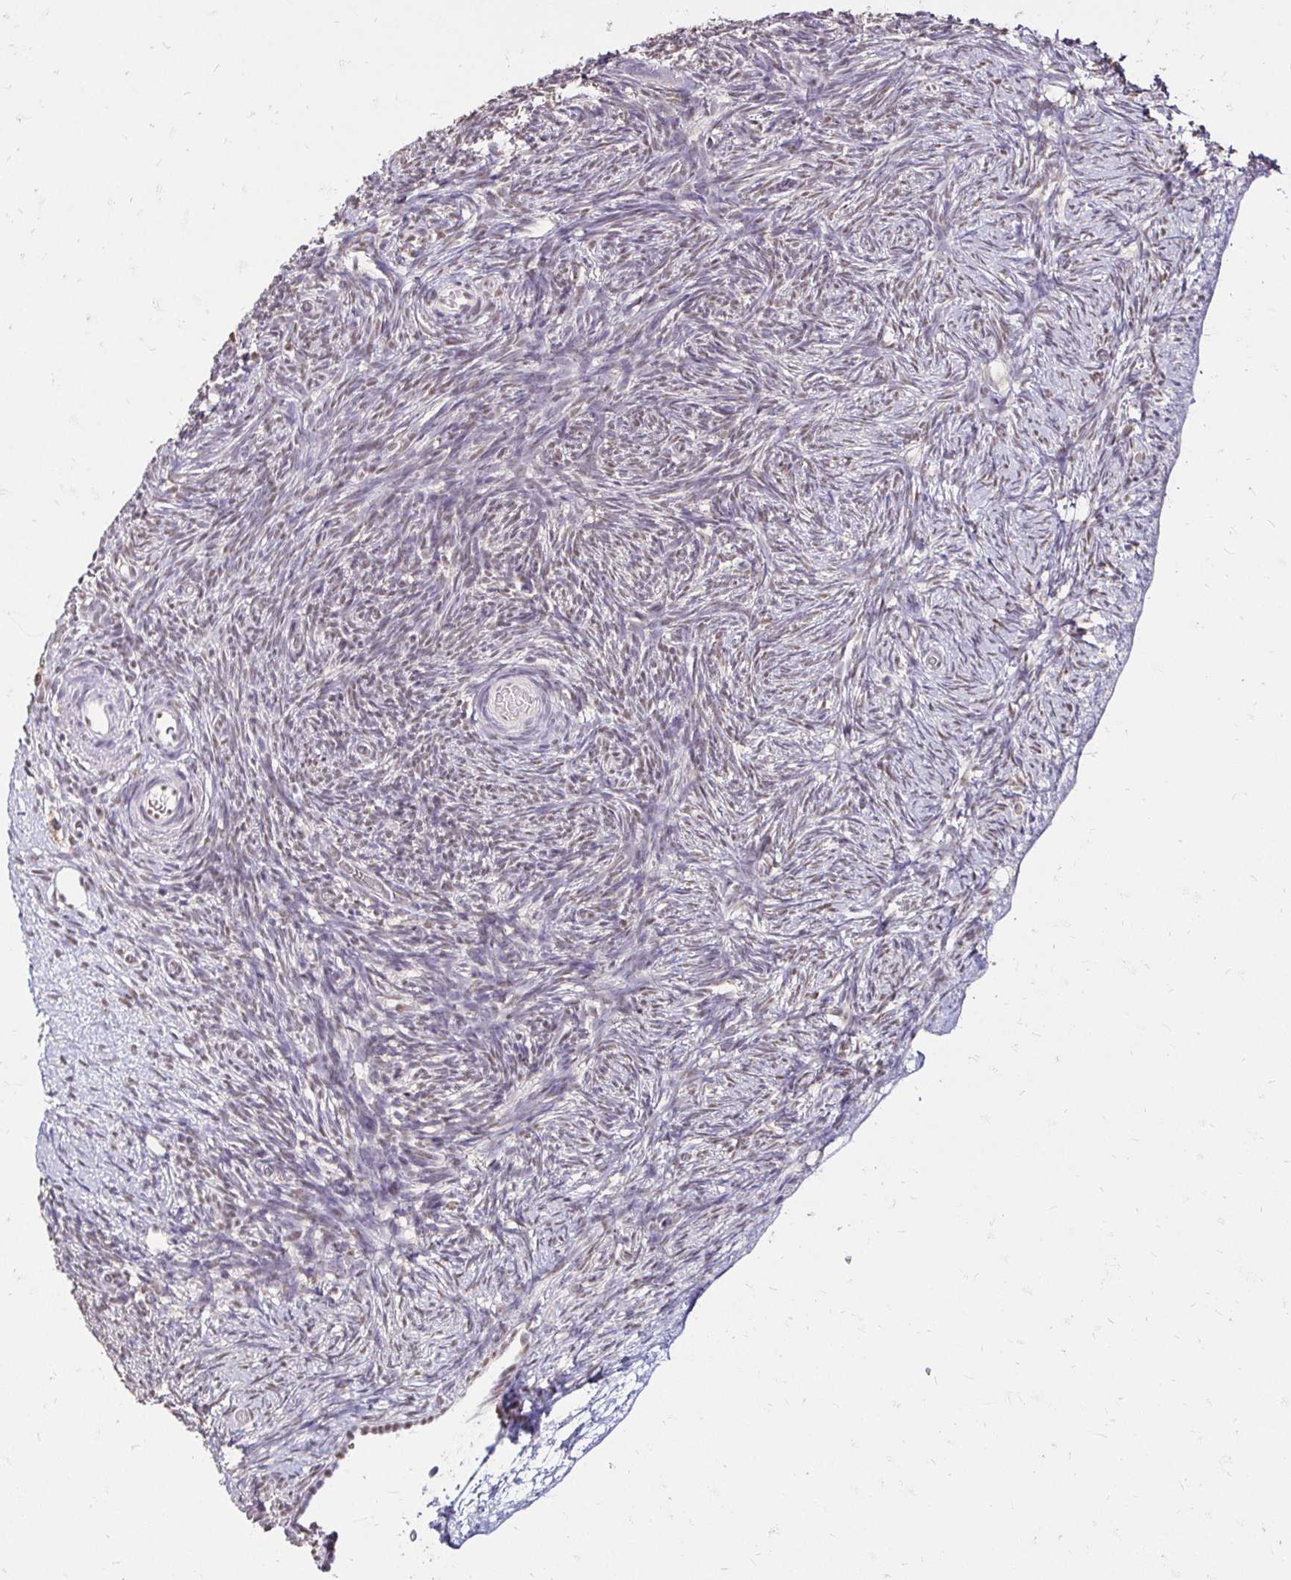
{"staining": {"intensity": "moderate", "quantity": ">75%", "location": "cytoplasmic/membranous"}, "tissue": "ovary", "cell_type": "Follicle cells", "image_type": "normal", "snomed": [{"axis": "morphology", "description": "Normal tissue, NOS"}, {"axis": "topography", "description": "Ovary"}], "caption": "IHC photomicrograph of unremarkable human ovary stained for a protein (brown), which displays medium levels of moderate cytoplasmic/membranous positivity in about >75% of follicle cells.", "gene": "RIMS4", "patient": {"sex": "female", "age": 39}}